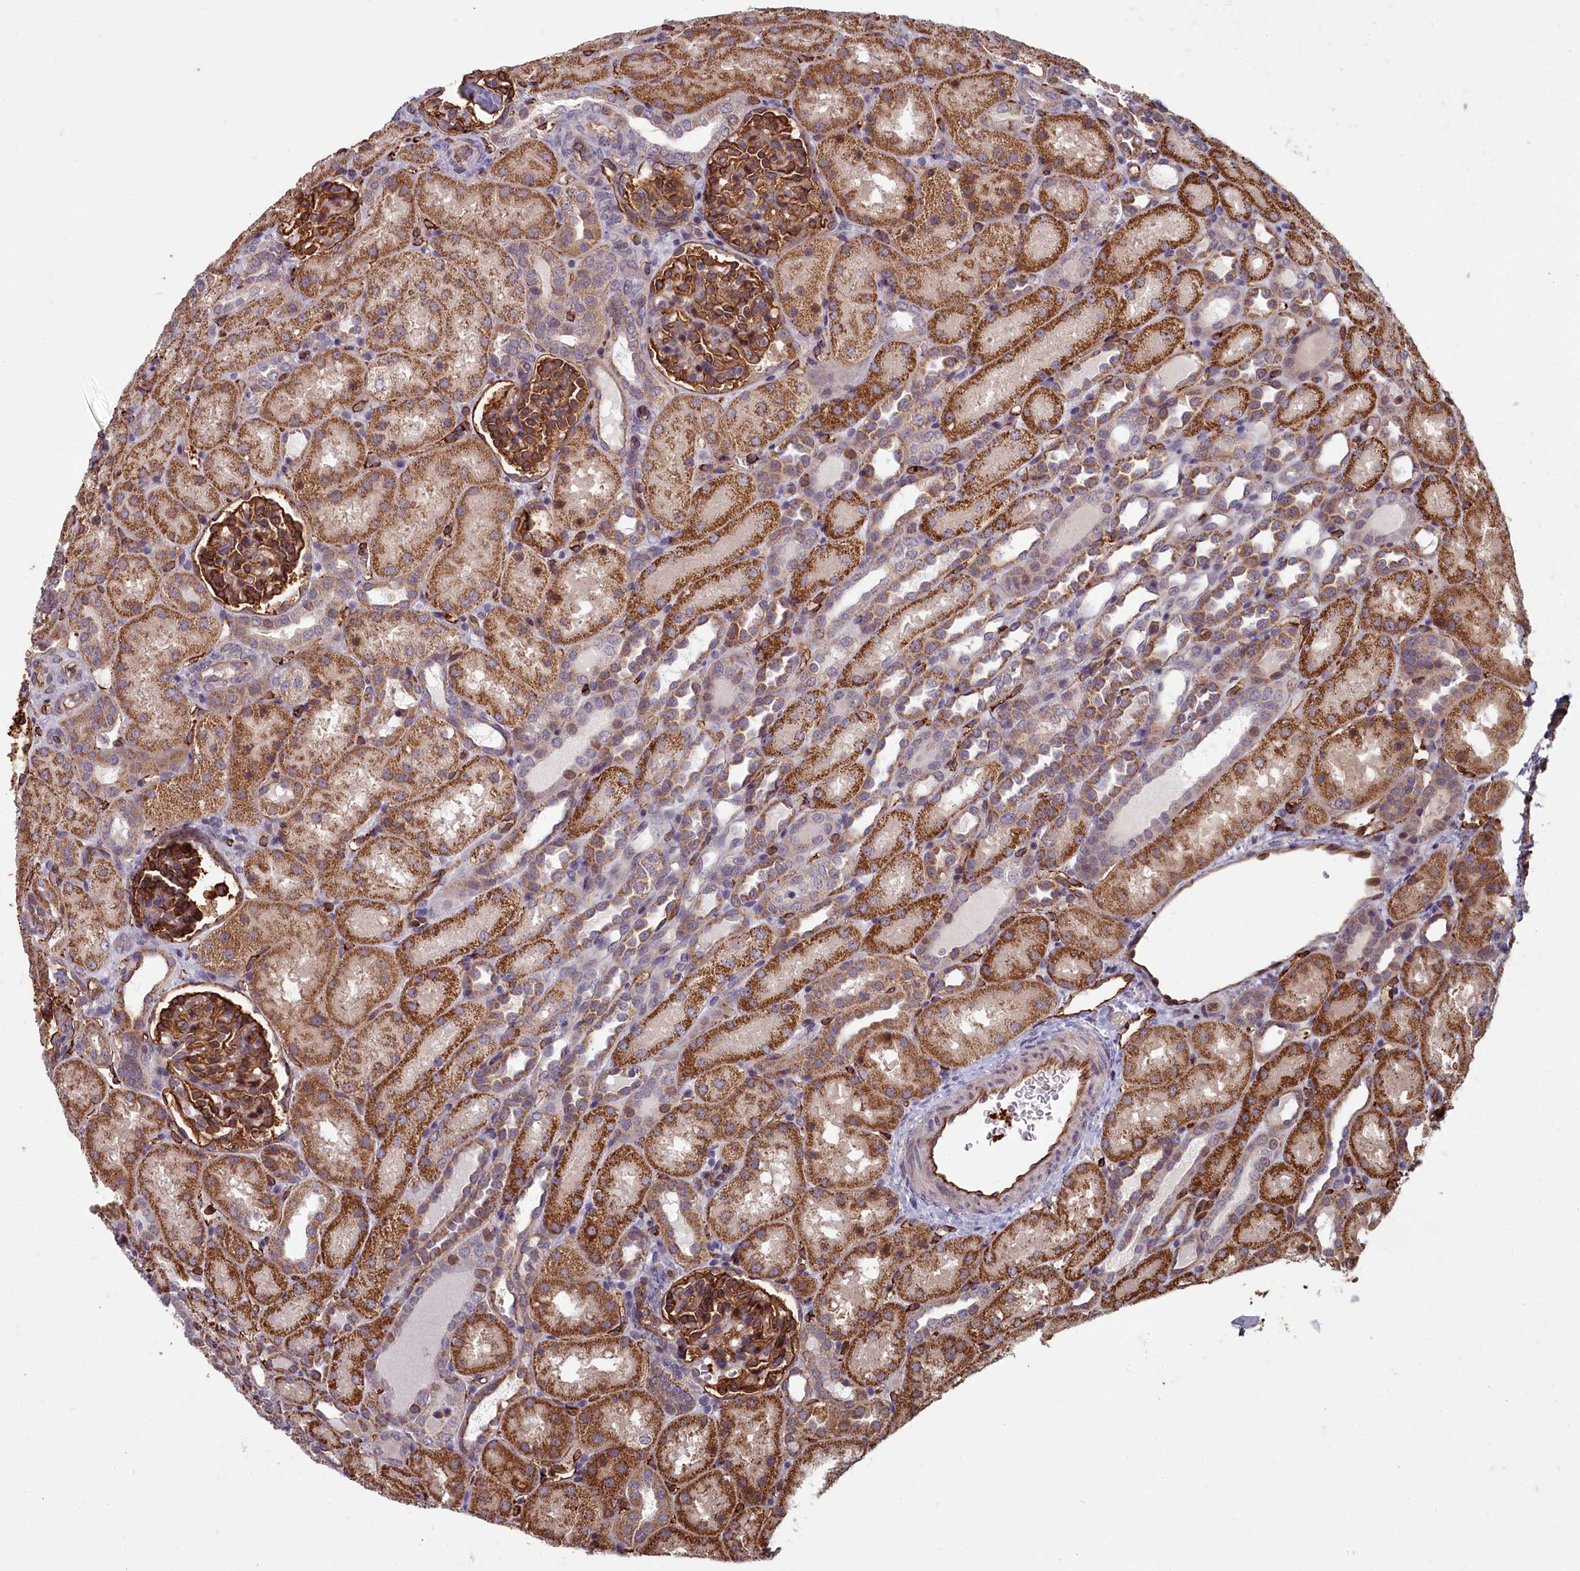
{"staining": {"intensity": "strong", "quantity": ">75%", "location": "cytoplasmic/membranous"}, "tissue": "kidney", "cell_type": "Cells in glomeruli", "image_type": "normal", "snomed": [{"axis": "morphology", "description": "Normal tissue, NOS"}, {"axis": "topography", "description": "Kidney"}], "caption": "IHC staining of benign kidney, which displays high levels of strong cytoplasmic/membranous expression in approximately >75% of cells in glomeruli indicating strong cytoplasmic/membranous protein expression. The staining was performed using DAB (3,3'-diaminobenzidine) (brown) for protein detection and nuclei were counterstained in hematoxylin (blue).", "gene": "TSPYL4", "patient": {"sex": "male", "age": 1}}